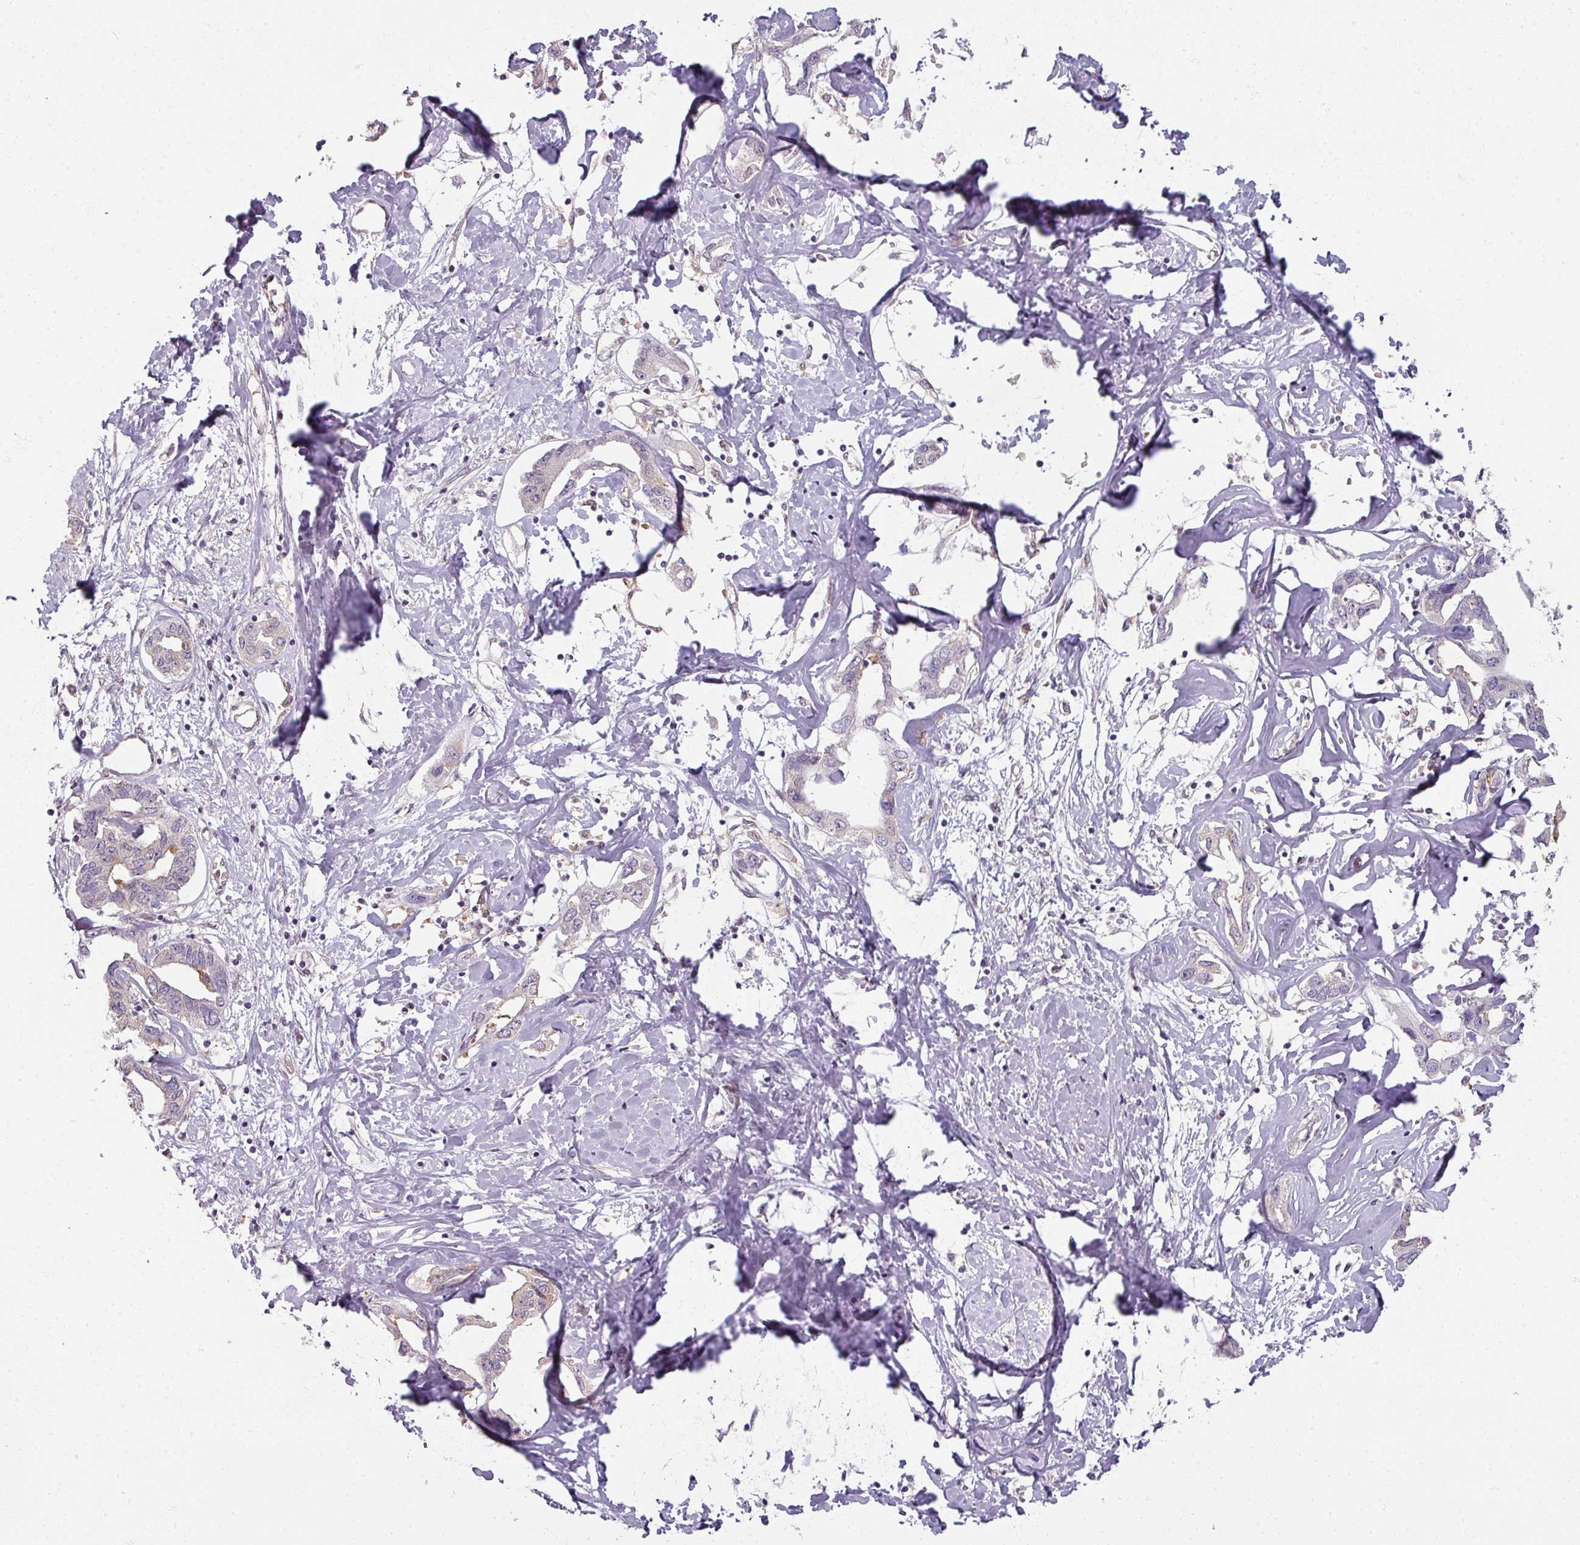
{"staining": {"intensity": "negative", "quantity": "none", "location": "none"}, "tissue": "liver cancer", "cell_type": "Tumor cells", "image_type": "cancer", "snomed": [{"axis": "morphology", "description": "Cholangiocarcinoma"}, {"axis": "topography", "description": "Liver"}], "caption": "Tumor cells show no significant staining in liver cancer.", "gene": "AGPAT4", "patient": {"sex": "male", "age": 59}}